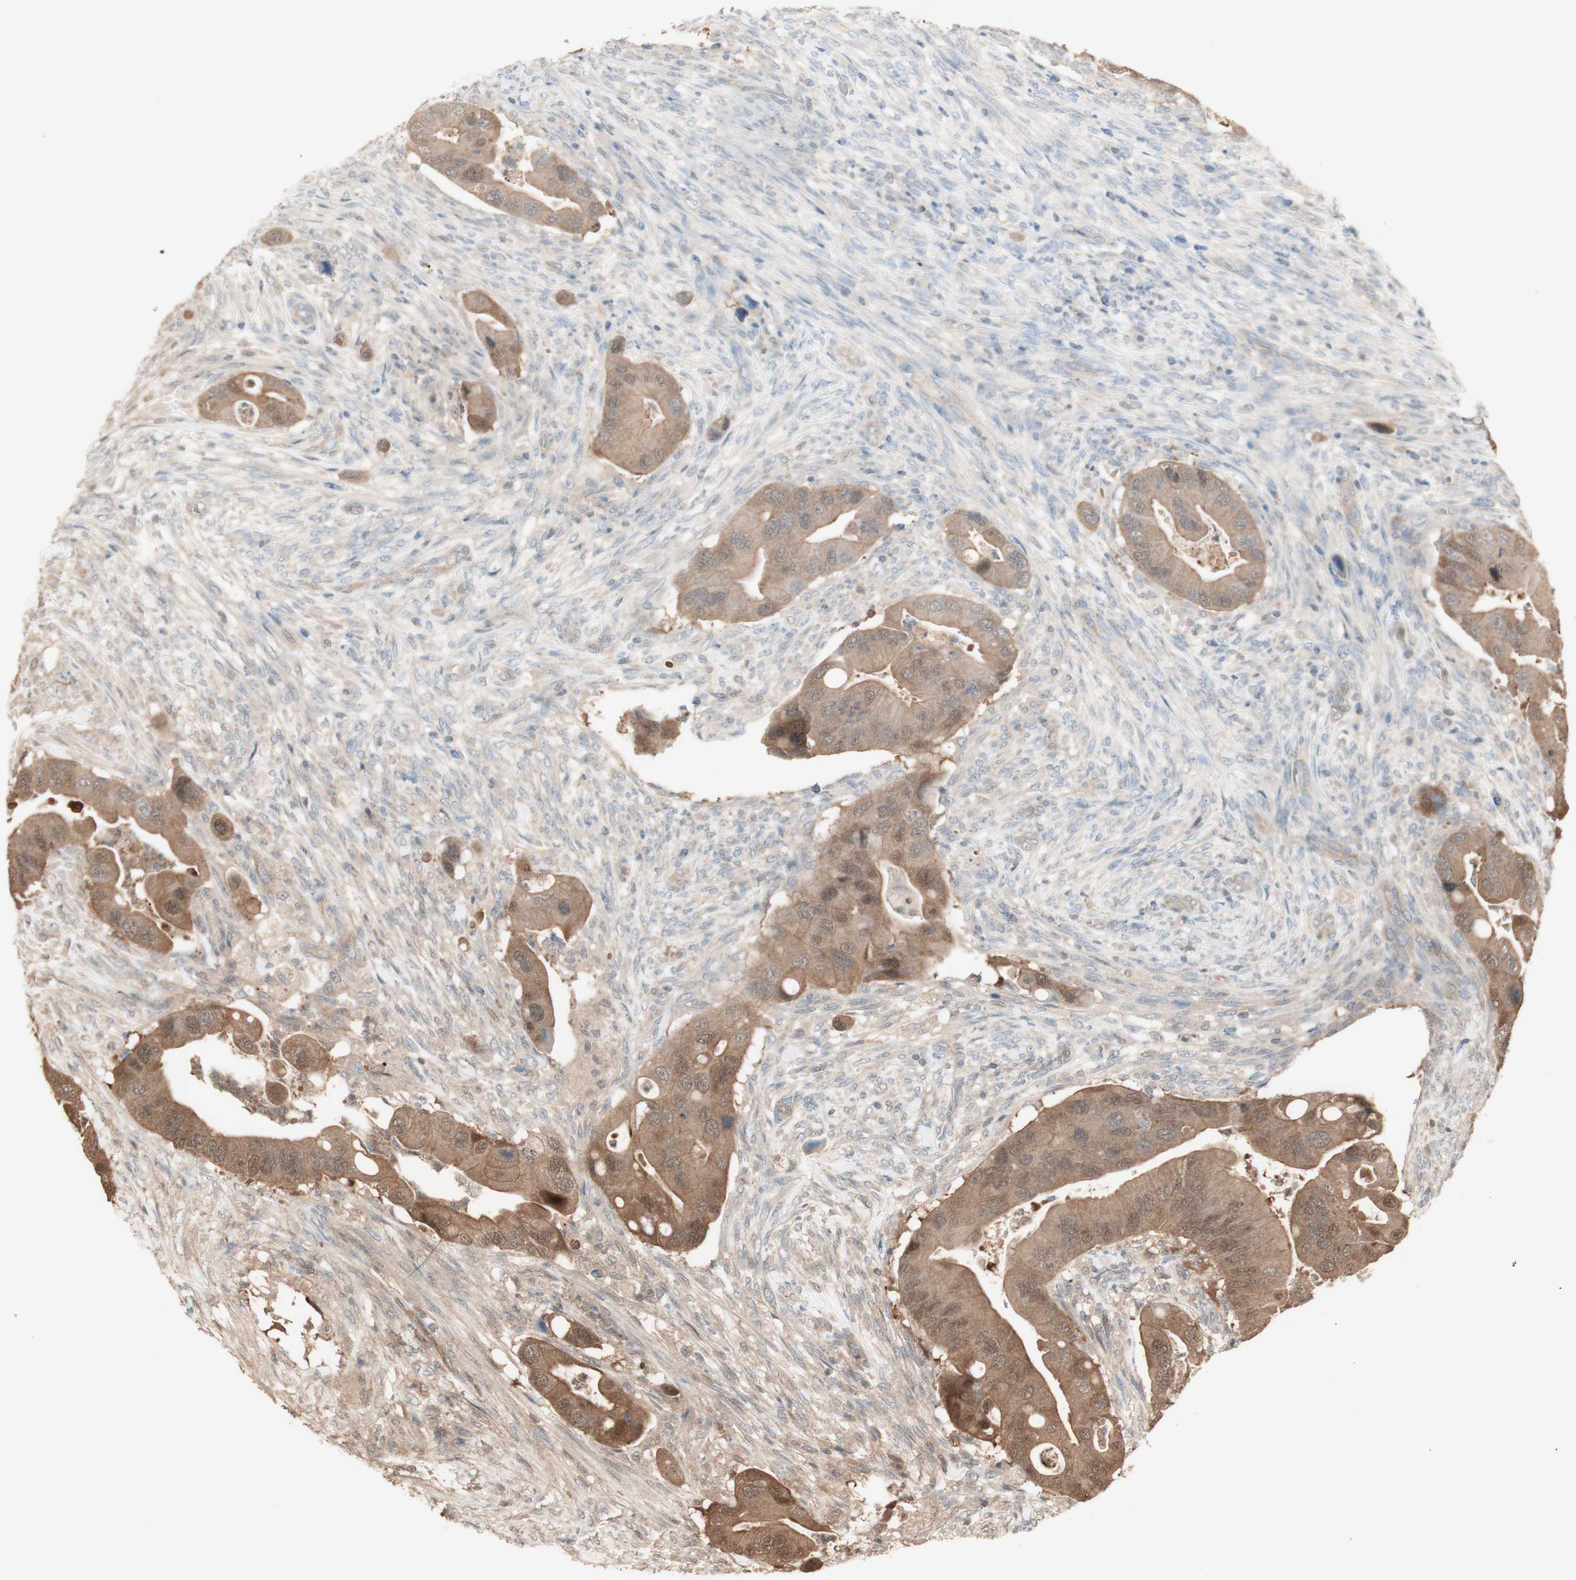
{"staining": {"intensity": "moderate", "quantity": ">75%", "location": "cytoplasmic/membranous,nuclear"}, "tissue": "colorectal cancer", "cell_type": "Tumor cells", "image_type": "cancer", "snomed": [{"axis": "morphology", "description": "Adenocarcinoma, NOS"}, {"axis": "topography", "description": "Rectum"}], "caption": "Immunohistochemistry of human colorectal cancer (adenocarcinoma) displays medium levels of moderate cytoplasmic/membranous and nuclear expression in about >75% of tumor cells.", "gene": "YWHAB", "patient": {"sex": "female", "age": 57}}